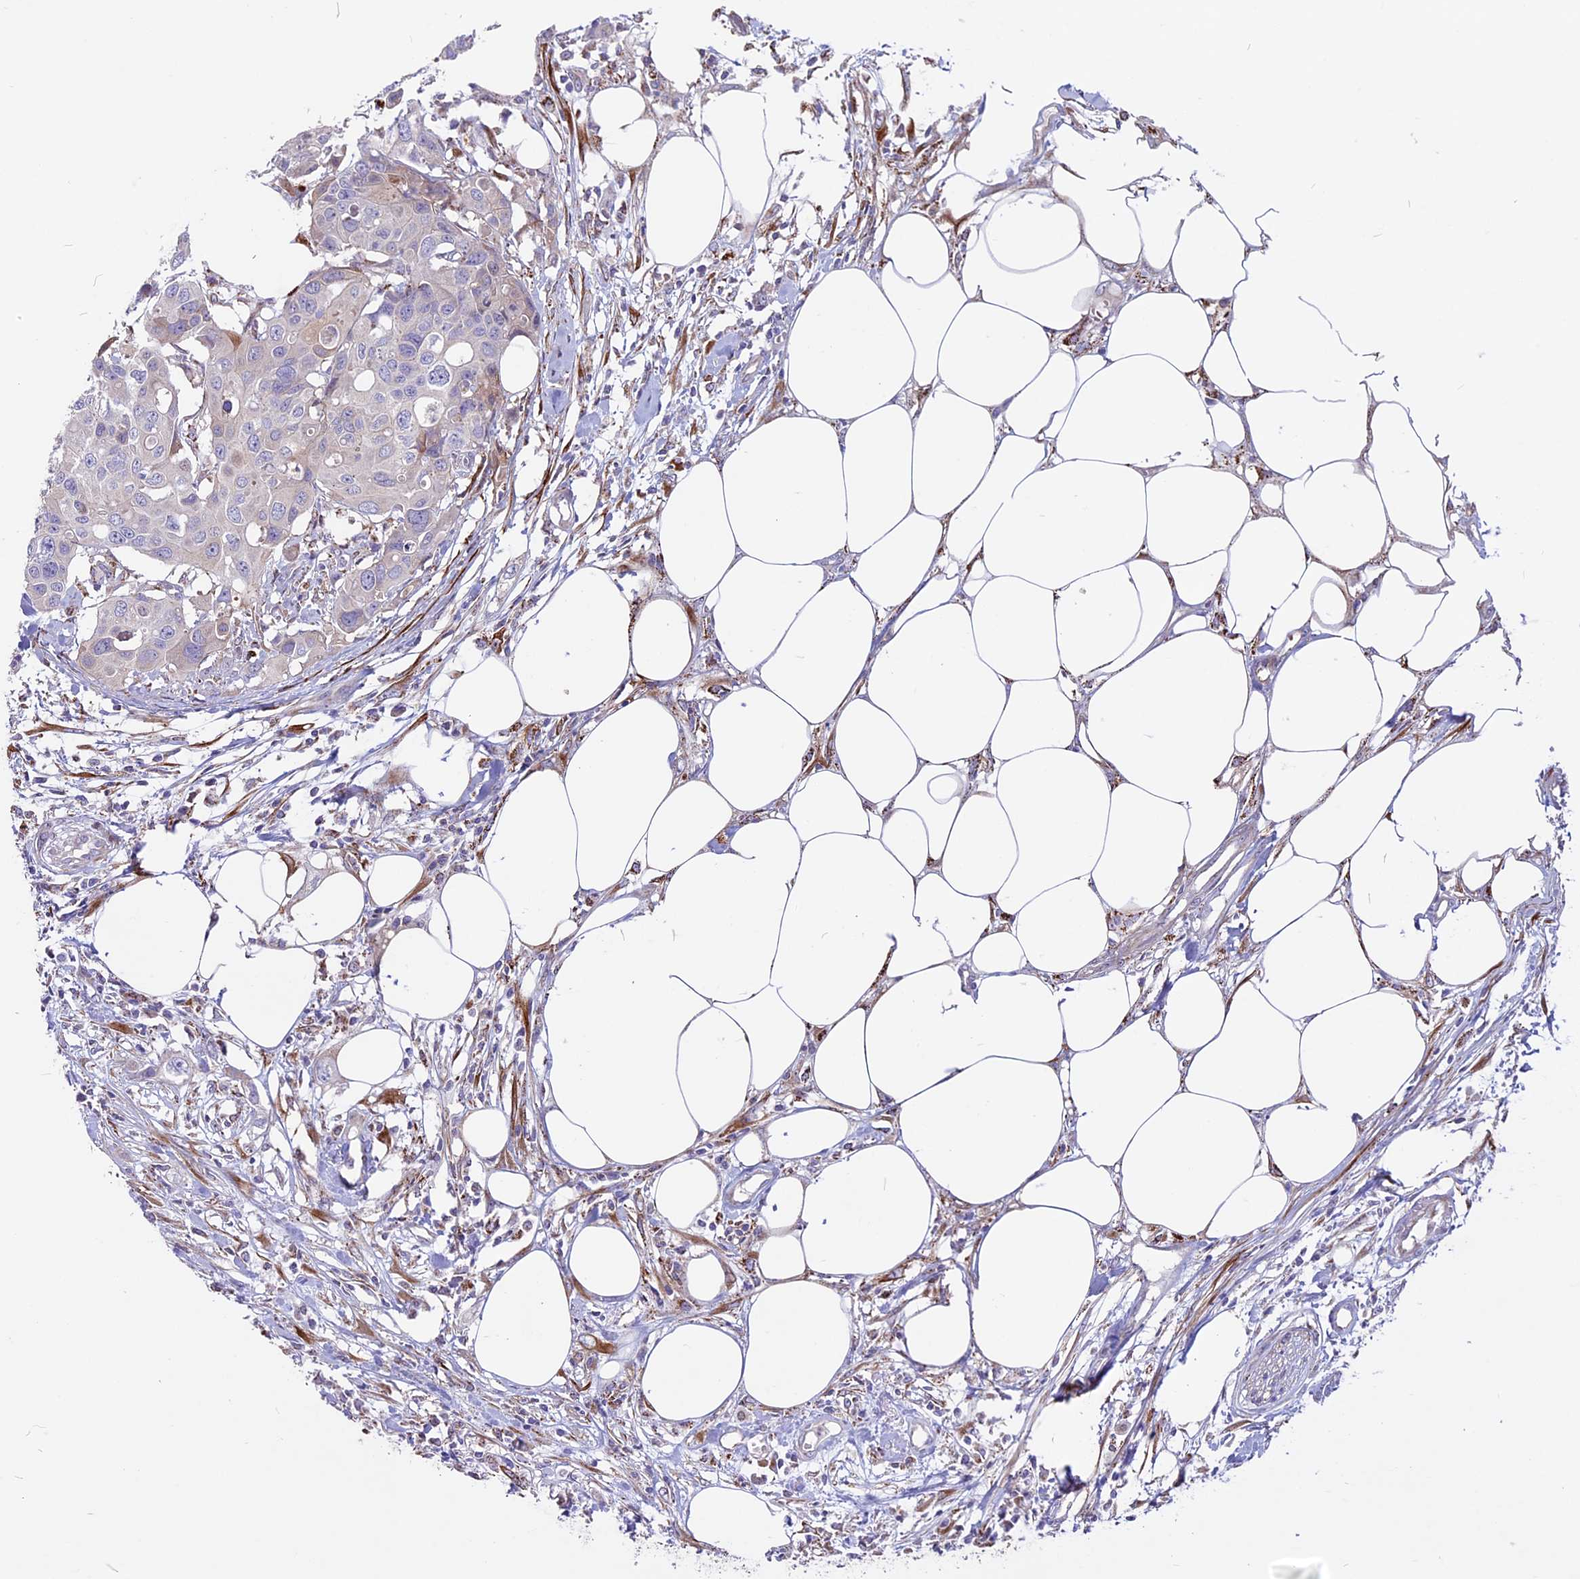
{"staining": {"intensity": "negative", "quantity": "none", "location": "none"}, "tissue": "colorectal cancer", "cell_type": "Tumor cells", "image_type": "cancer", "snomed": [{"axis": "morphology", "description": "Adenocarcinoma, NOS"}, {"axis": "topography", "description": "Colon"}], "caption": "An immunohistochemistry image of colorectal cancer is shown. There is no staining in tumor cells of colorectal cancer.", "gene": "MIEF2", "patient": {"sex": "male", "age": 77}}